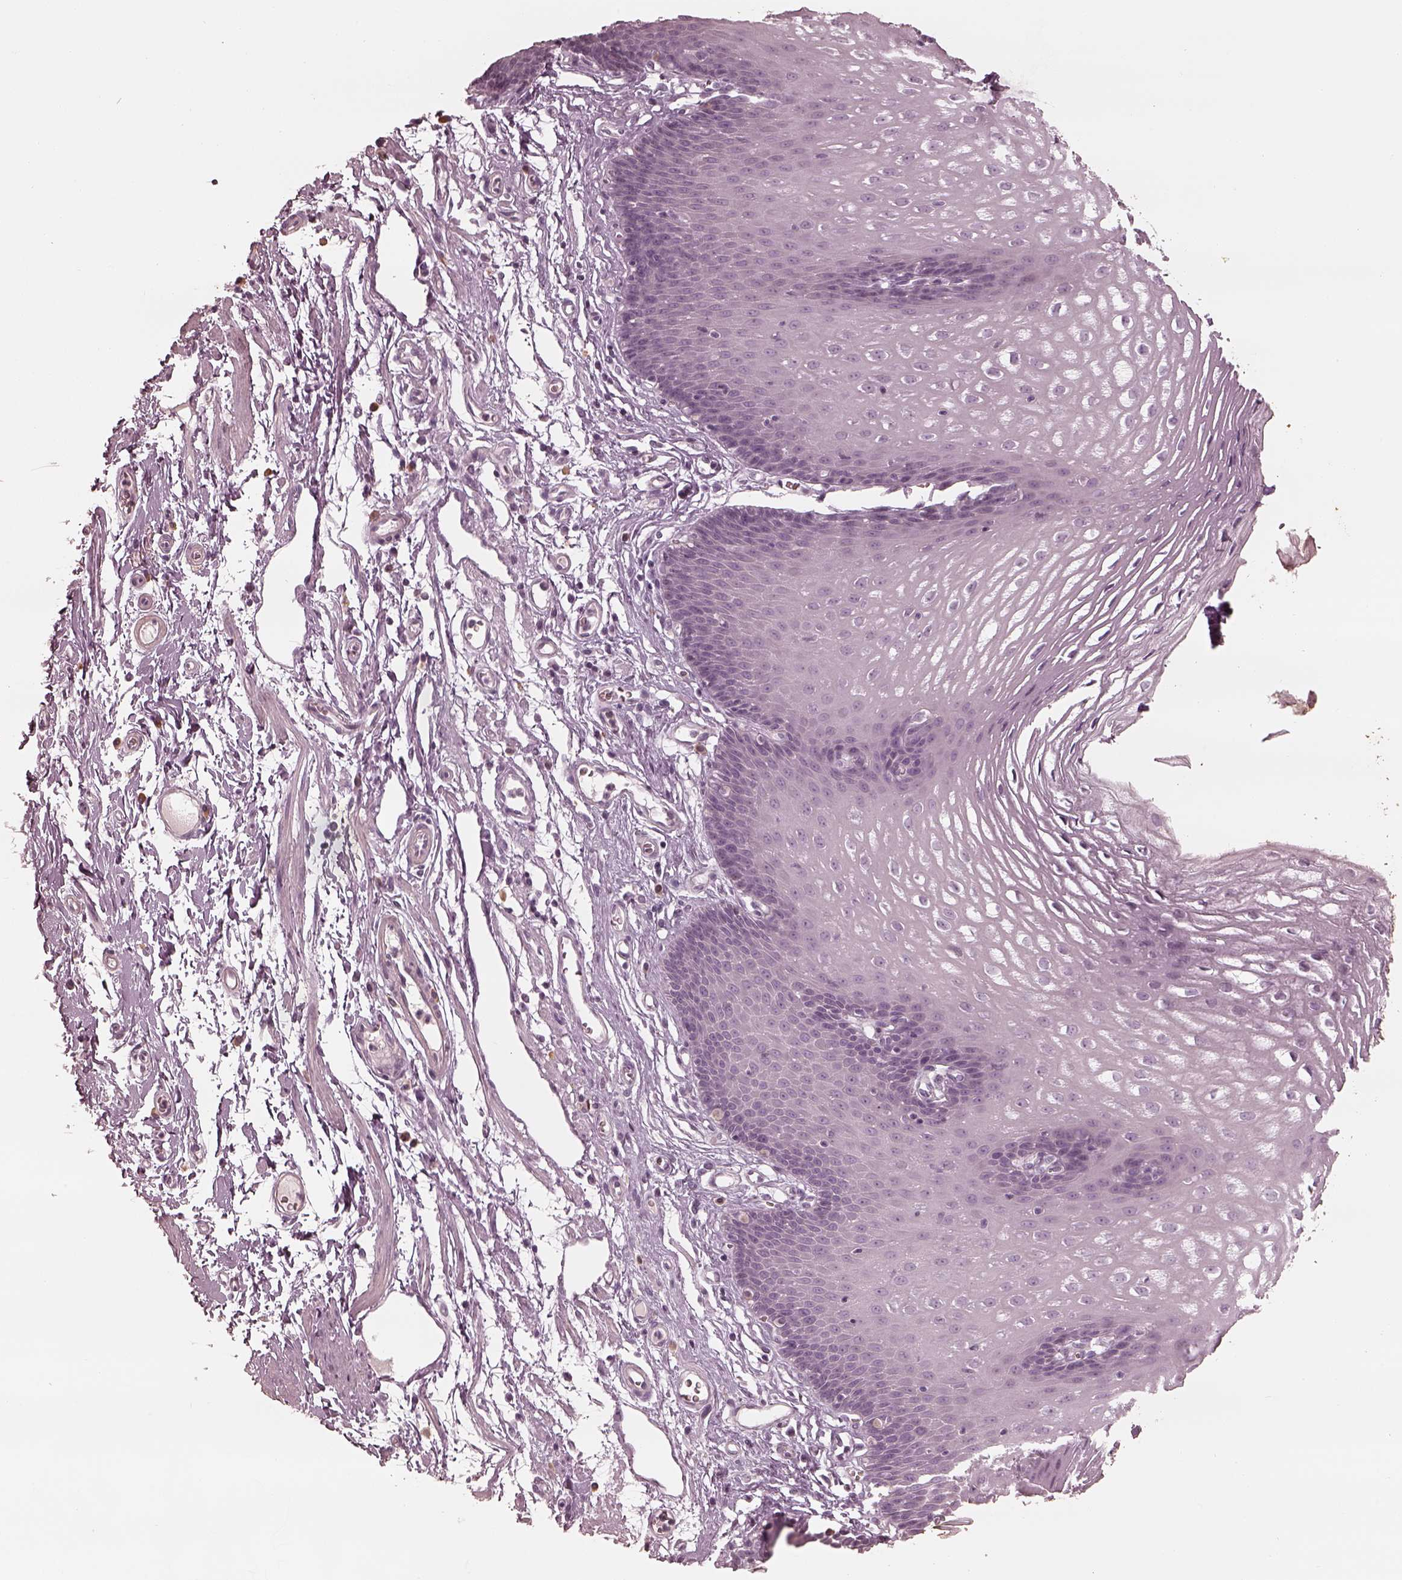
{"staining": {"intensity": "negative", "quantity": "none", "location": "none"}, "tissue": "esophagus", "cell_type": "Squamous epithelial cells", "image_type": "normal", "snomed": [{"axis": "morphology", "description": "Normal tissue, NOS"}, {"axis": "topography", "description": "Esophagus"}], "caption": "Immunohistochemistry of unremarkable human esophagus demonstrates no expression in squamous epithelial cells. (DAB immunohistochemistry (IHC) with hematoxylin counter stain).", "gene": "ADRB3", "patient": {"sex": "male", "age": 72}}